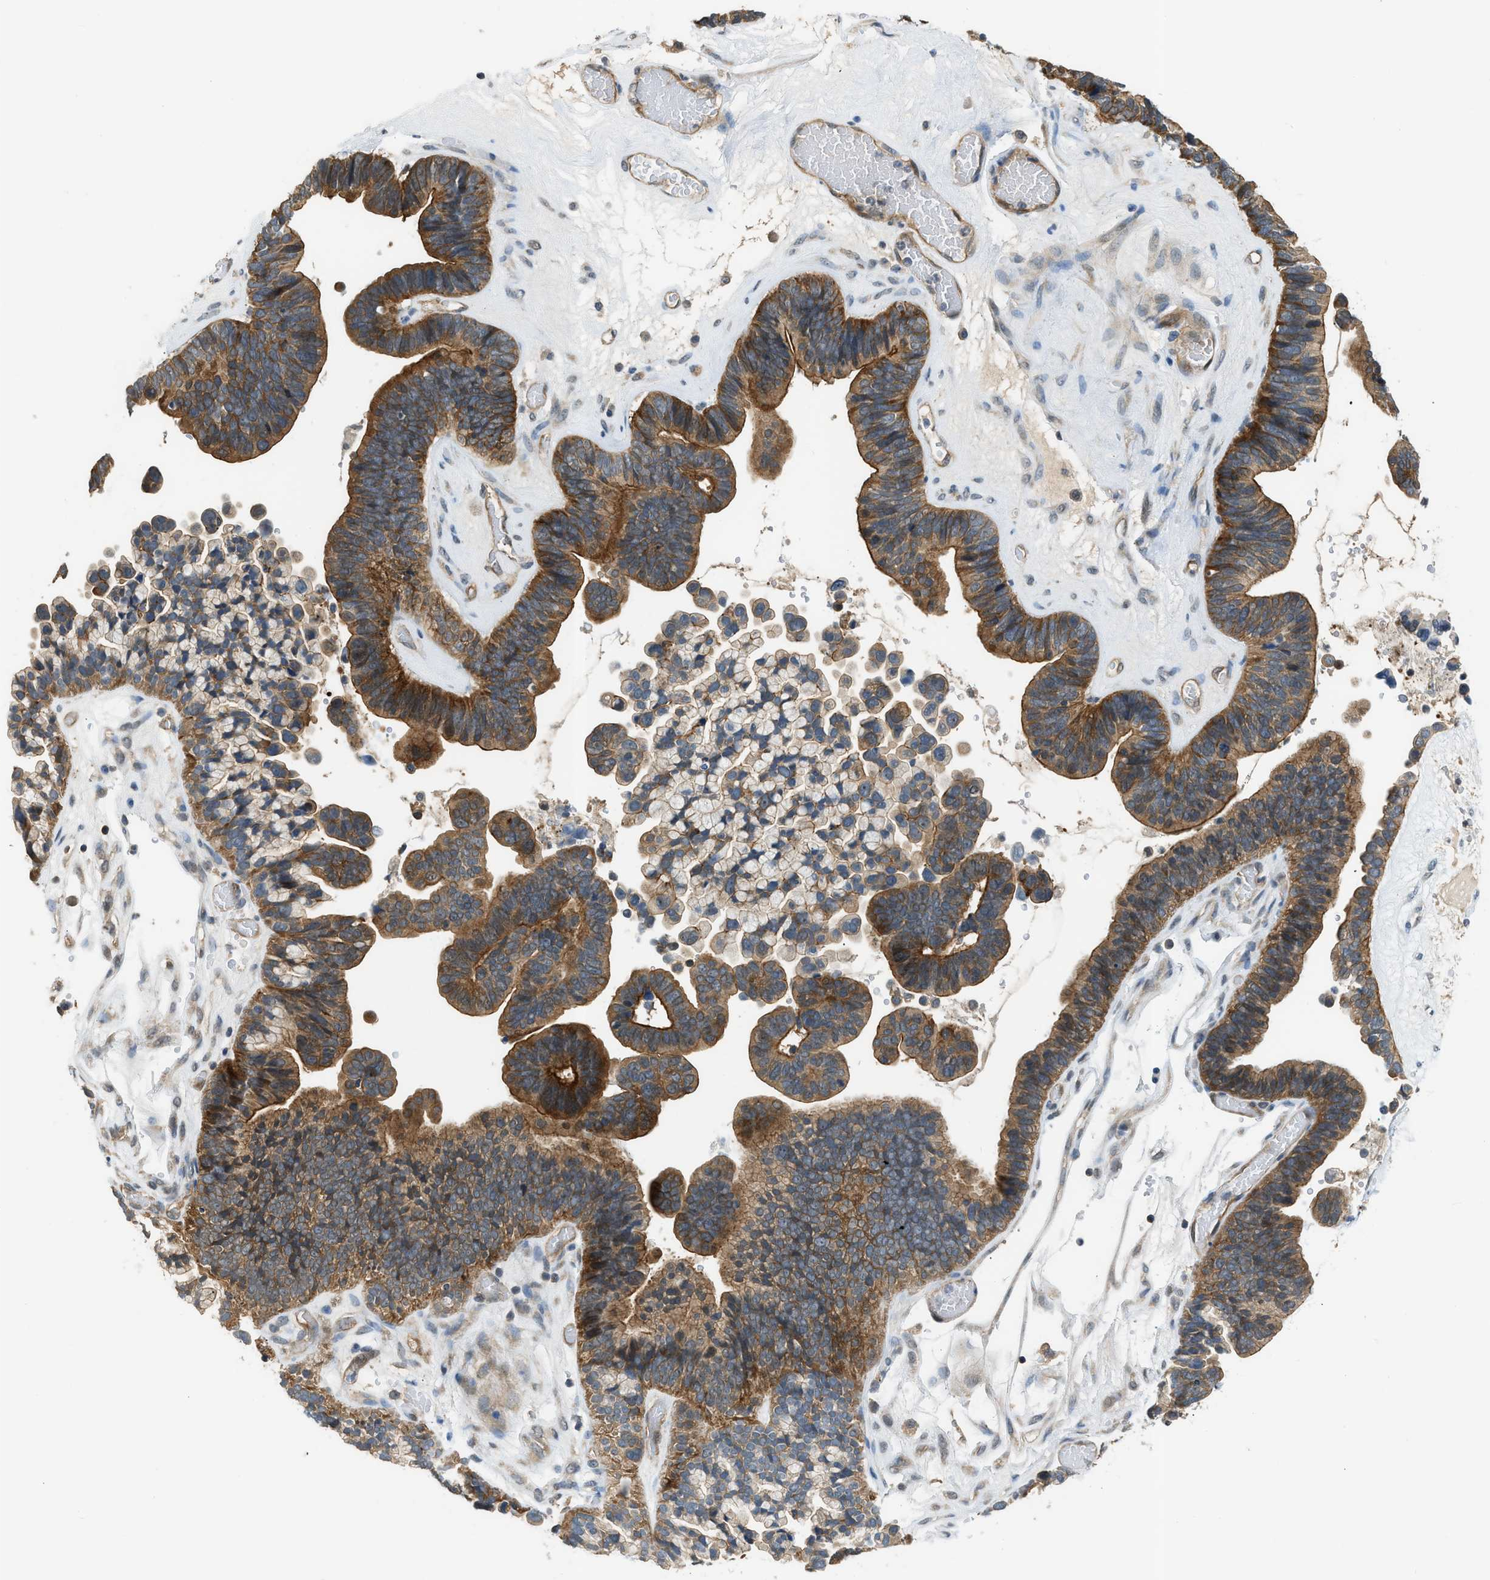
{"staining": {"intensity": "strong", "quantity": ">75%", "location": "cytoplasmic/membranous"}, "tissue": "ovarian cancer", "cell_type": "Tumor cells", "image_type": "cancer", "snomed": [{"axis": "morphology", "description": "Cystadenocarcinoma, serous, NOS"}, {"axis": "topography", "description": "Ovary"}], "caption": "Brown immunohistochemical staining in serous cystadenocarcinoma (ovarian) demonstrates strong cytoplasmic/membranous expression in about >75% of tumor cells.", "gene": "CBLB", "patient": {"sex": "female", "age": 56}}